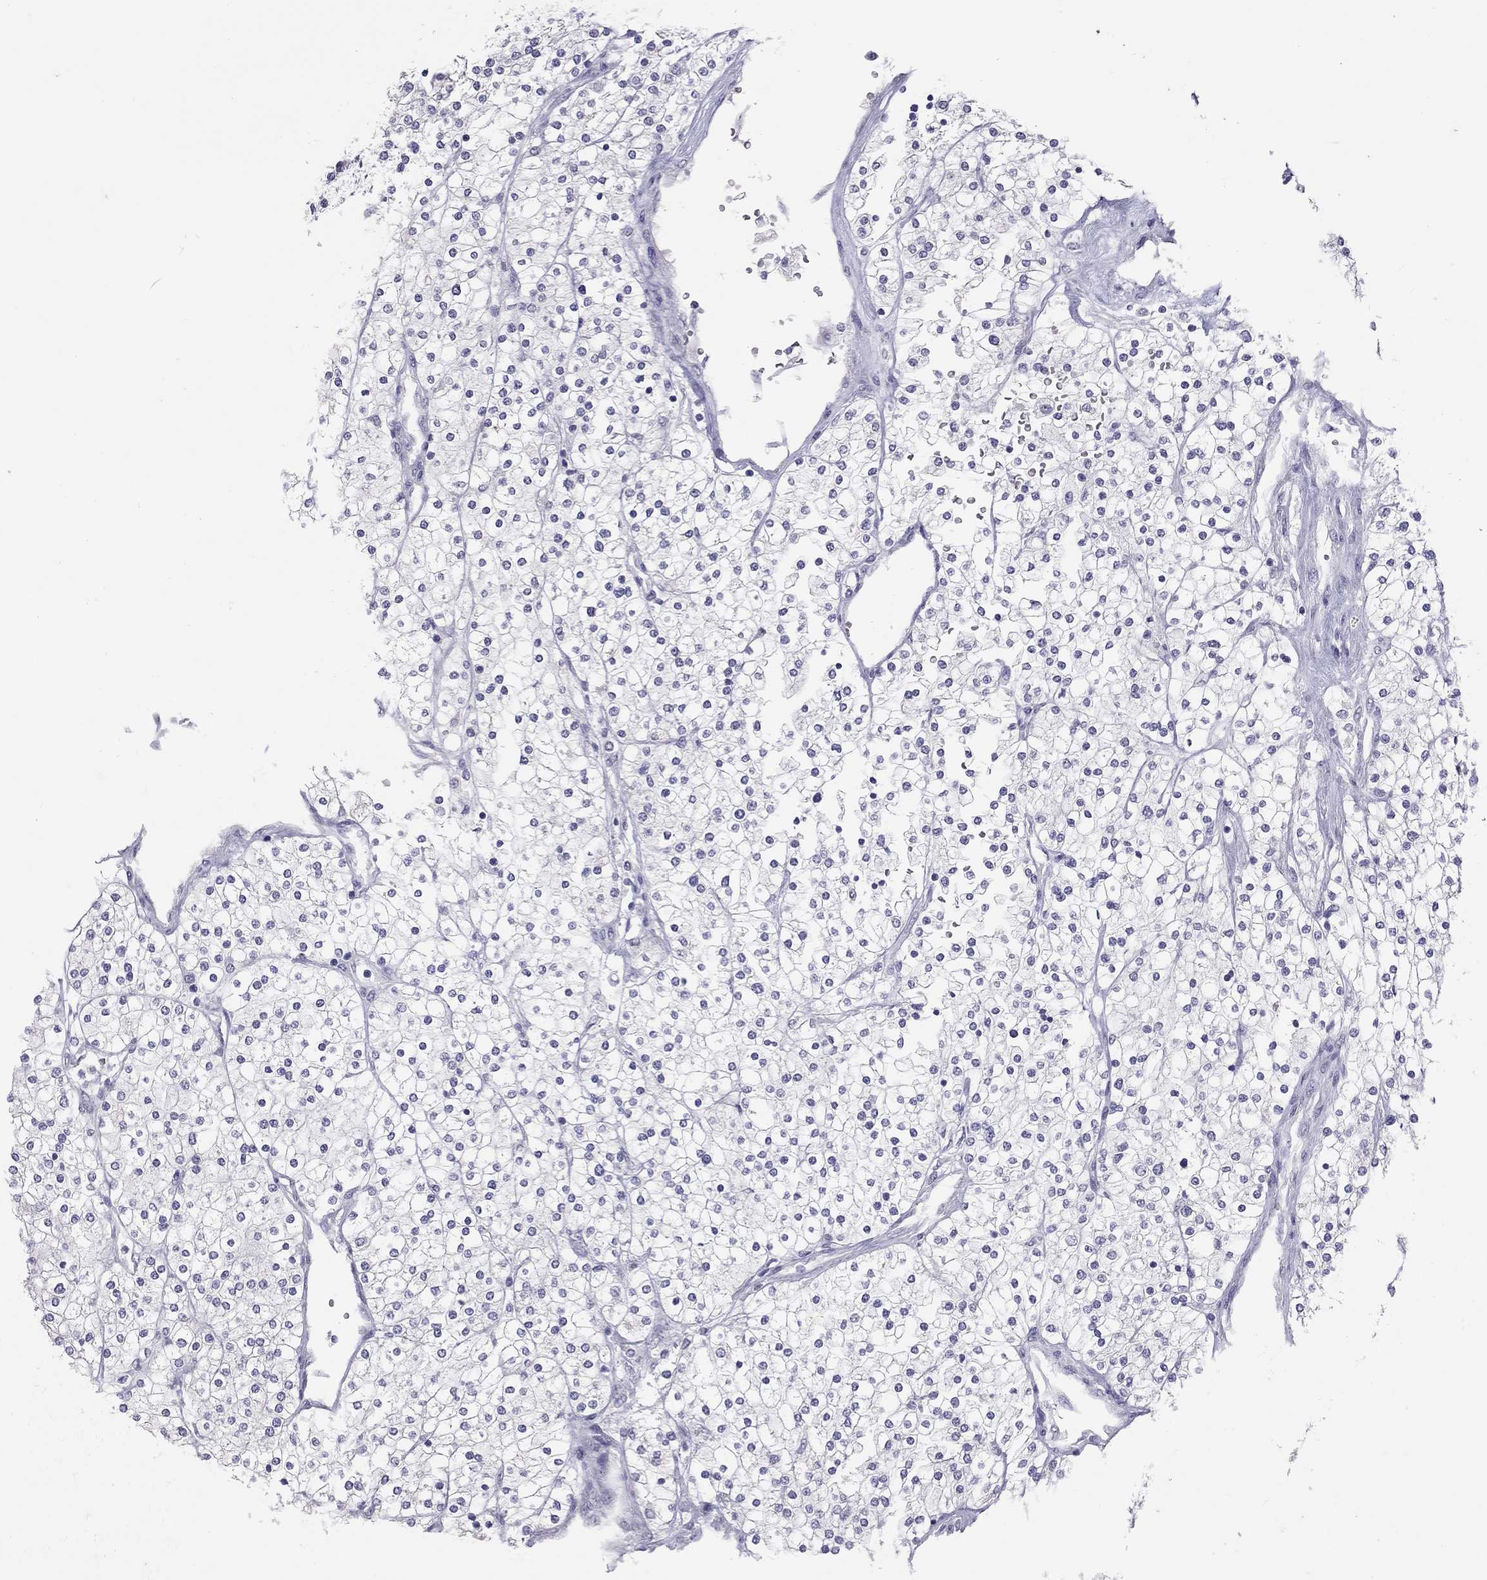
{"staining": {"intensity": "negative", "quantity": "none", "location": "none"}, "tissue": "renal cancer", "cell_type": "Tumor cells", "image_type": "cancer", "snomed": [{"axis": "morphology", "description": "Adenocarcinoma, NOS"}, {"axis": "topography", "description": "Kidney"}], "caption": "Photomicrograph shows no protein positivity in tumor cells of renal cancer (adenocarcinoma) tissue.", "gene": "MUC16", "patient": {"sex": "male", "age": 80}}